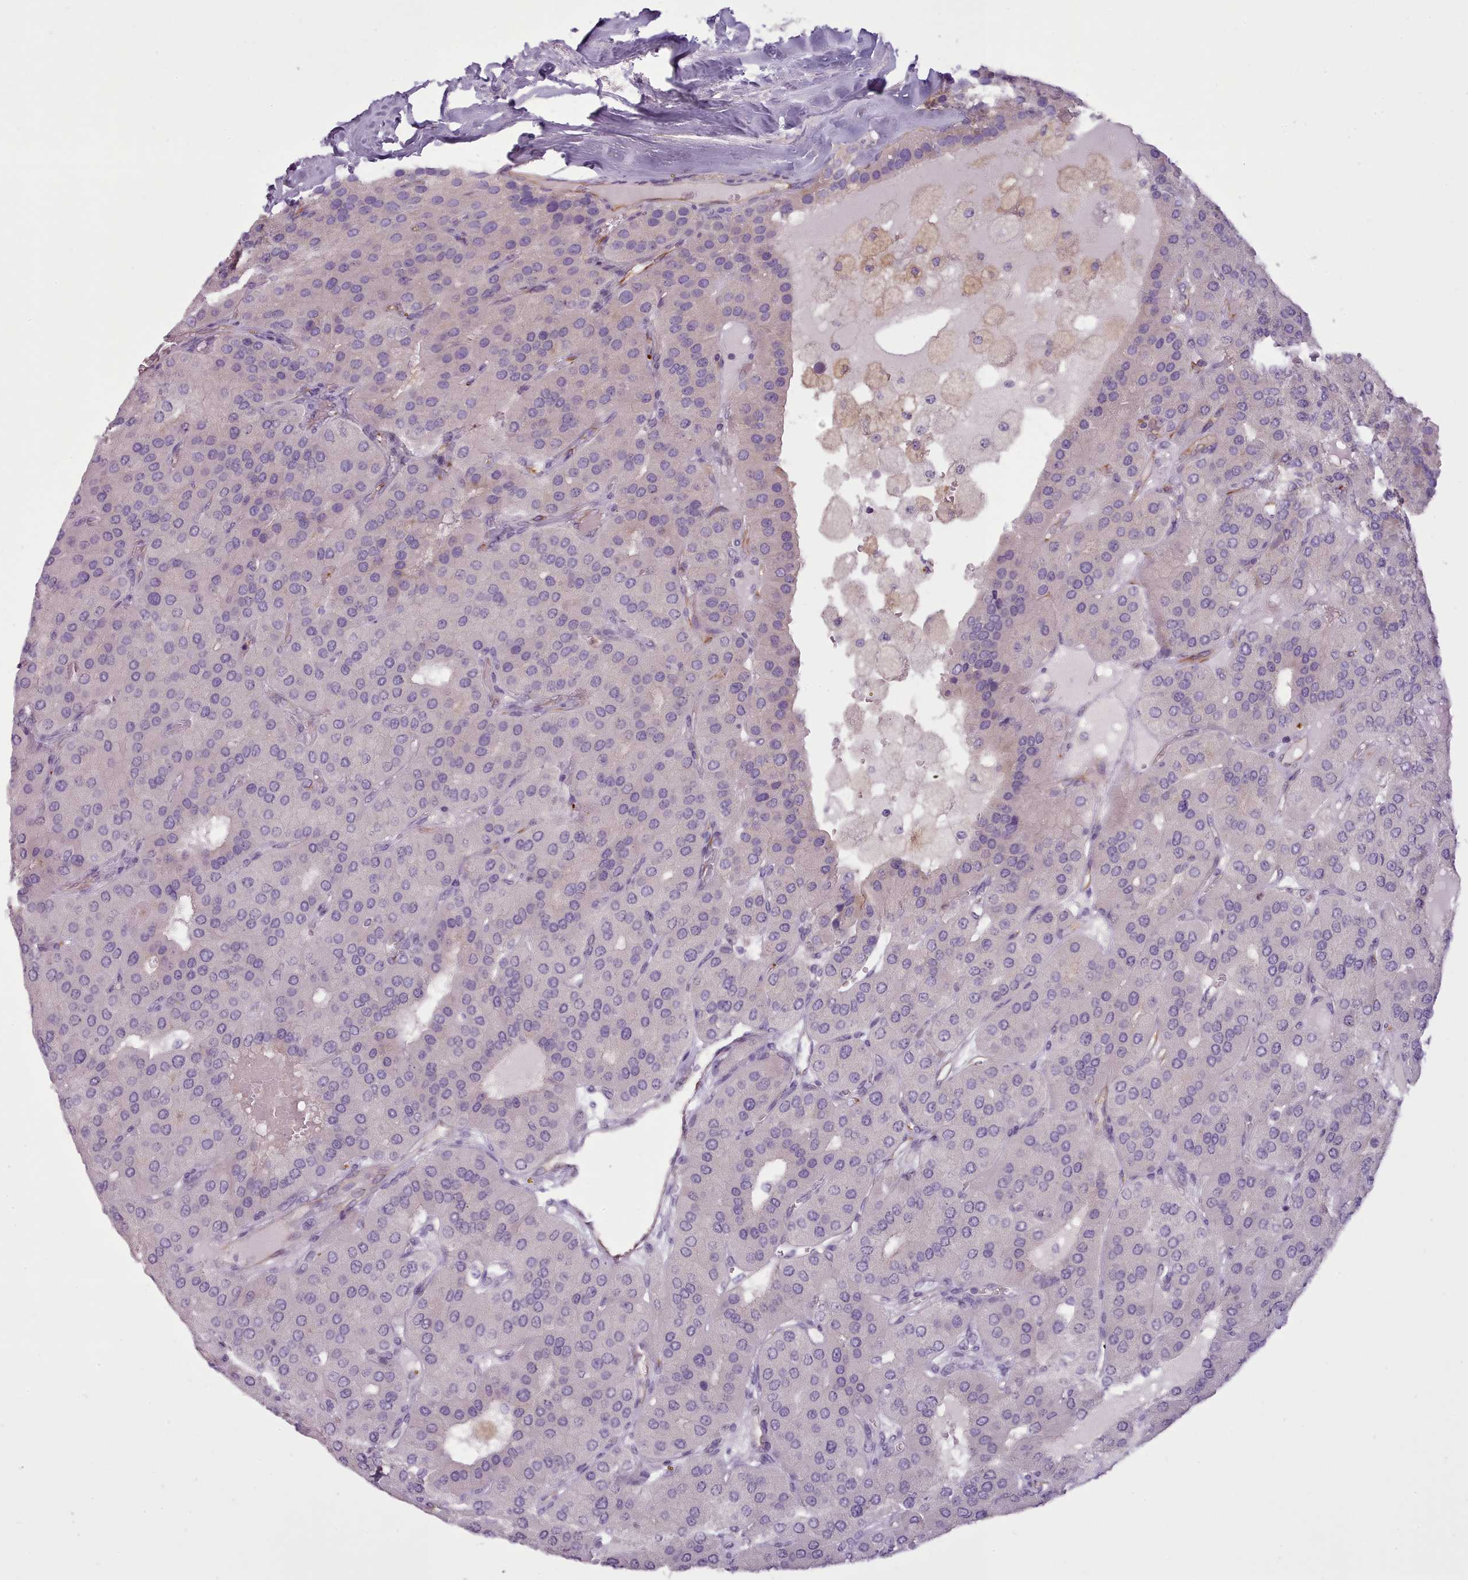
{"staining": {"intensity": "negative", "quantity": "none", "location": "none"}, "tissue": "parathyroid gland", "cell_type": "Glandular cells", "image_type": "normal", "snomed": [{"axis": "morphology", "description": "Normal tissue, NOS"}, {"axis": "morphology", "description": "Adenoma, NOS"}, {"axis": "topography", "description": "Parathyroid gland"}], "caption": "DAB (3,3'-diaminobenzidine) immunohistochemical staining of benign human parathyroid gland demonstrates no significant expression in glandular cells. Brightfield microscopy of immunohistochemistry (IHC) stained with DAB (brown) and hematoxylin (blue), captured at high magnification.", "gene": "NDST2", "patient": {"sex": "female", "age": 86}}